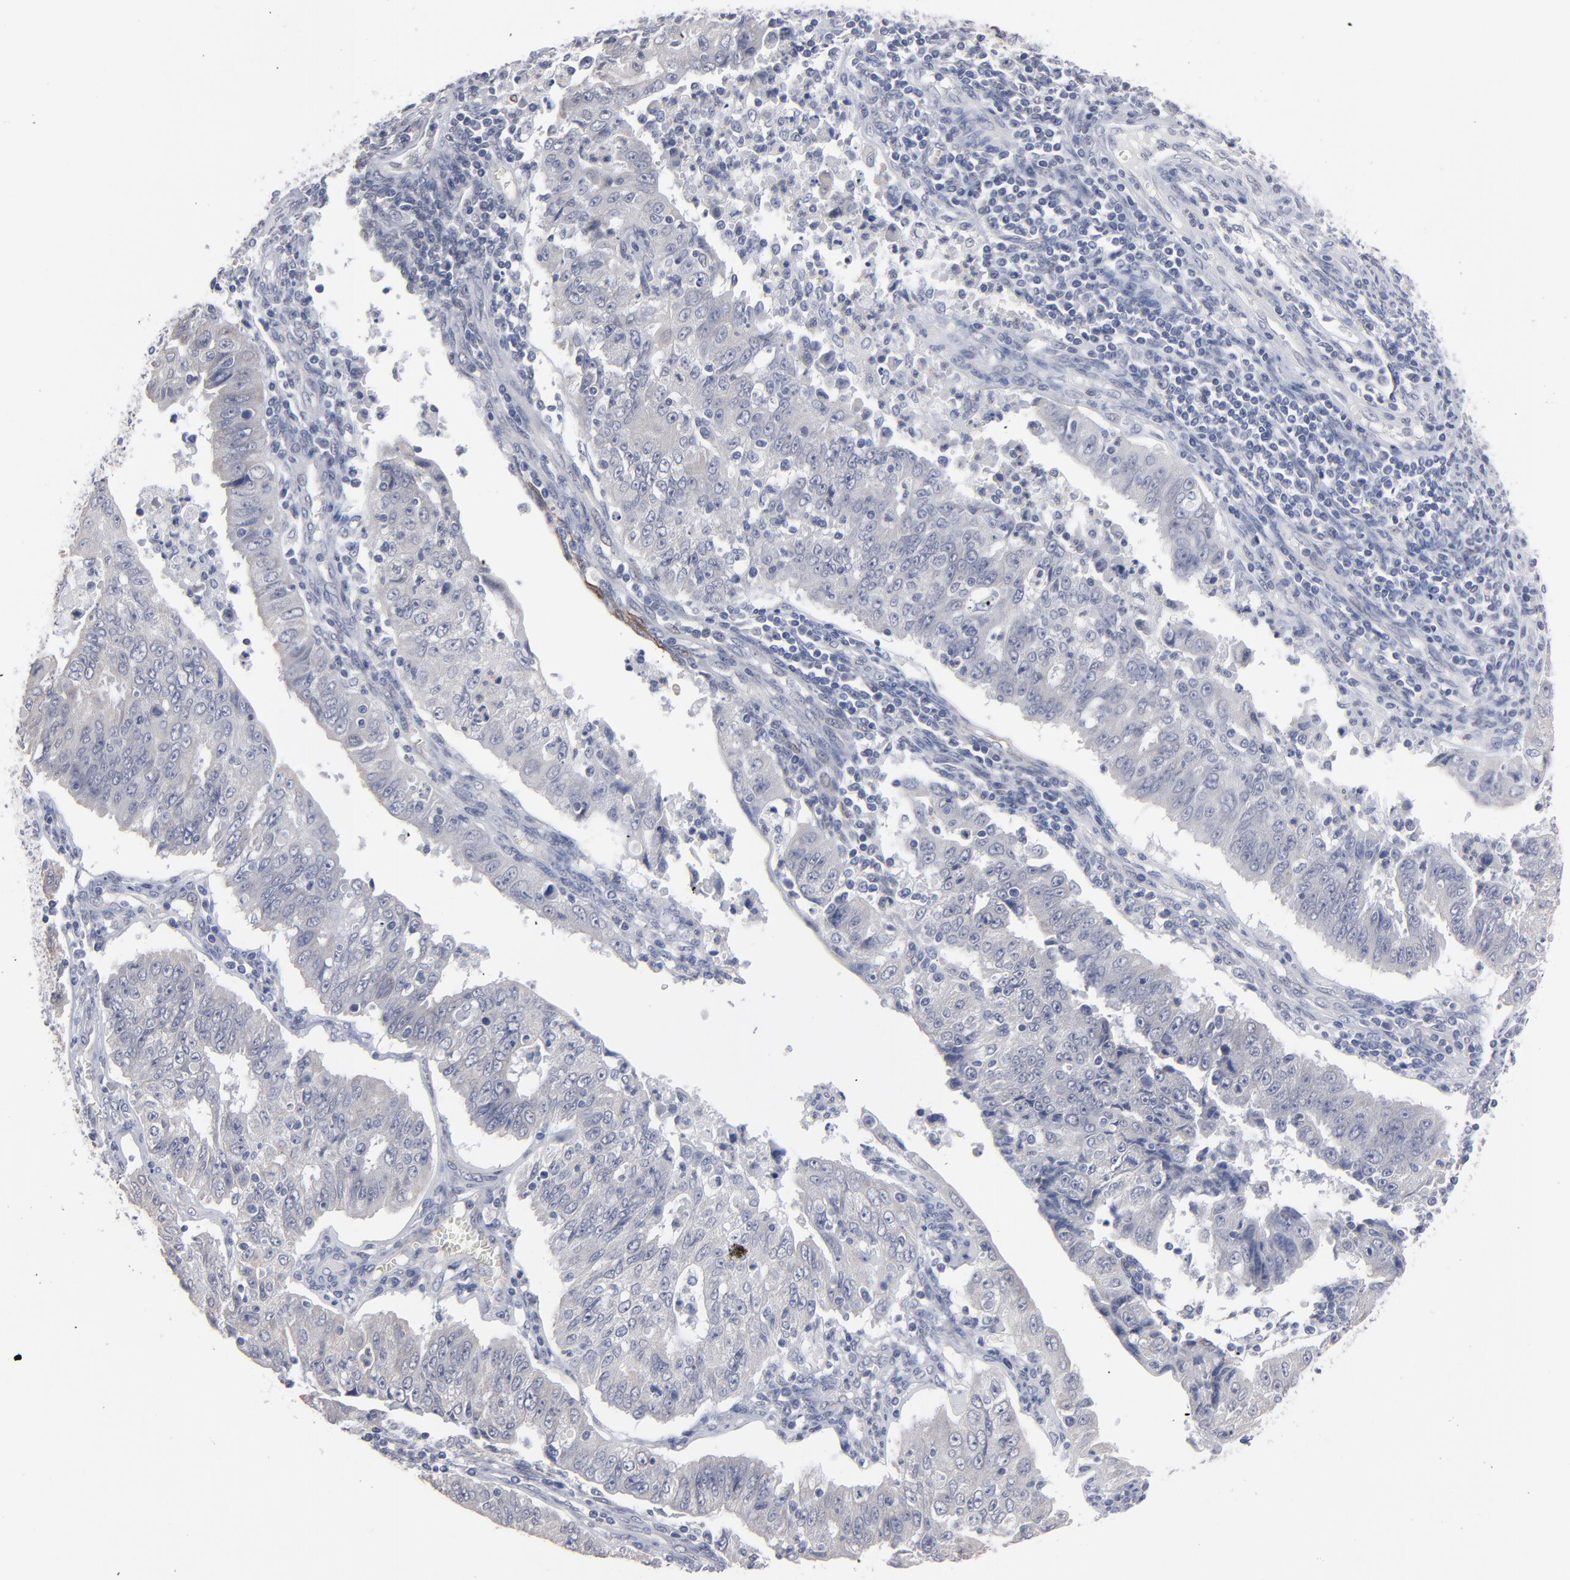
{"staining": {"intensity": "negative", "quantity": "none", "location": "none"}, "tissue": "endometrial cancer", "cell_type": "Tumor cells", "image_type": "cancer", "snomed": [{"axis": "morphology", "description": "Adenocarcinoma, NOS"}, {"axis": "topography", "description": "Endometrium"}], "caption": "Immunohistochemistry (IHC) of human endometrial cancer demonstrates no positivity in tumor cells.", "gene": "ZNF175", "patient": {"sex": "female", "age": 42}}